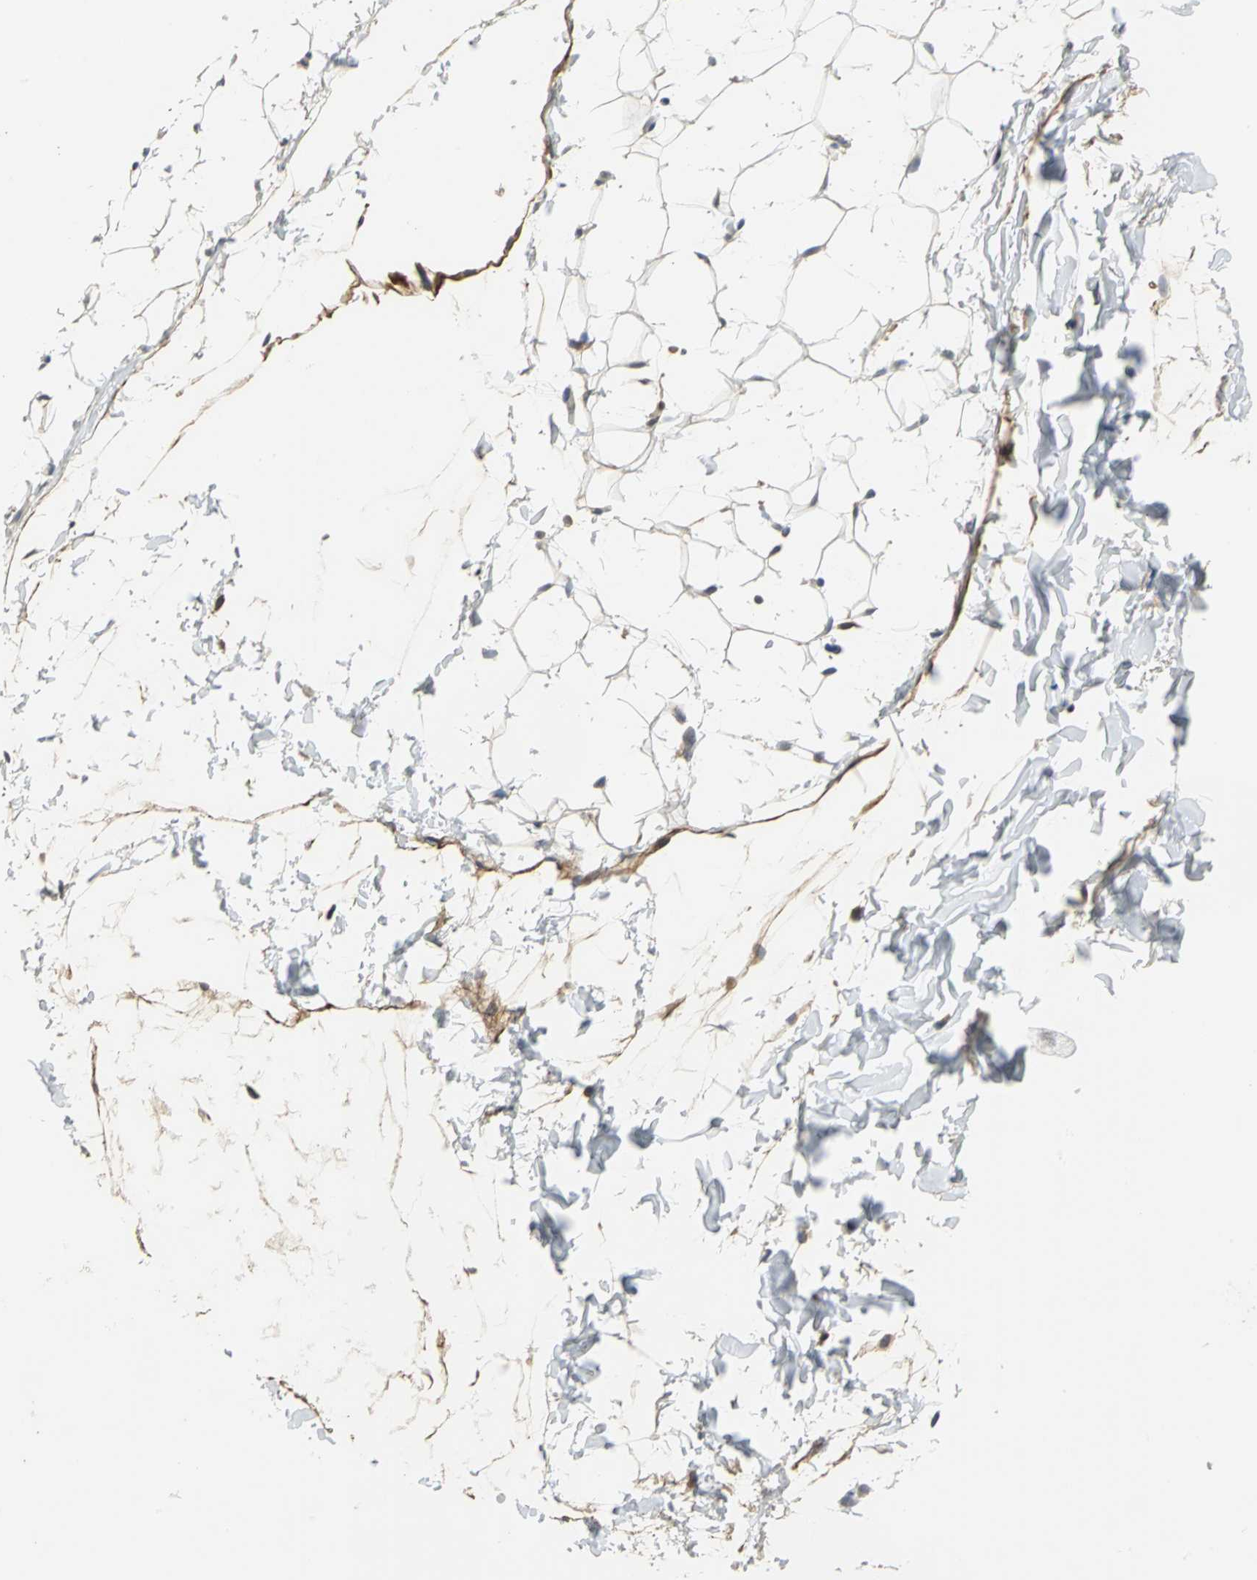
{"staining": {"intensity": "moderate", "quantity": "<25%", "location": "cytoplasmic/membranous"}, "tissue": "adipose tissue", "cell_type": "Adipocytes", "image_type": "normal", "snomed": [{"axis": "morphology", "description": "Normal tissue, NOS"}, {"axis": "topography", "description": "Soft tissue"}], "caption": "The photomicrograph demonstrates staining of benign adipose tissue, revealing moderate cytoplasmic/membranous protein staining (brown color) within adipocytes.", "gene": "SKAP2", "patient": {"sex": "male", "age": 26}}